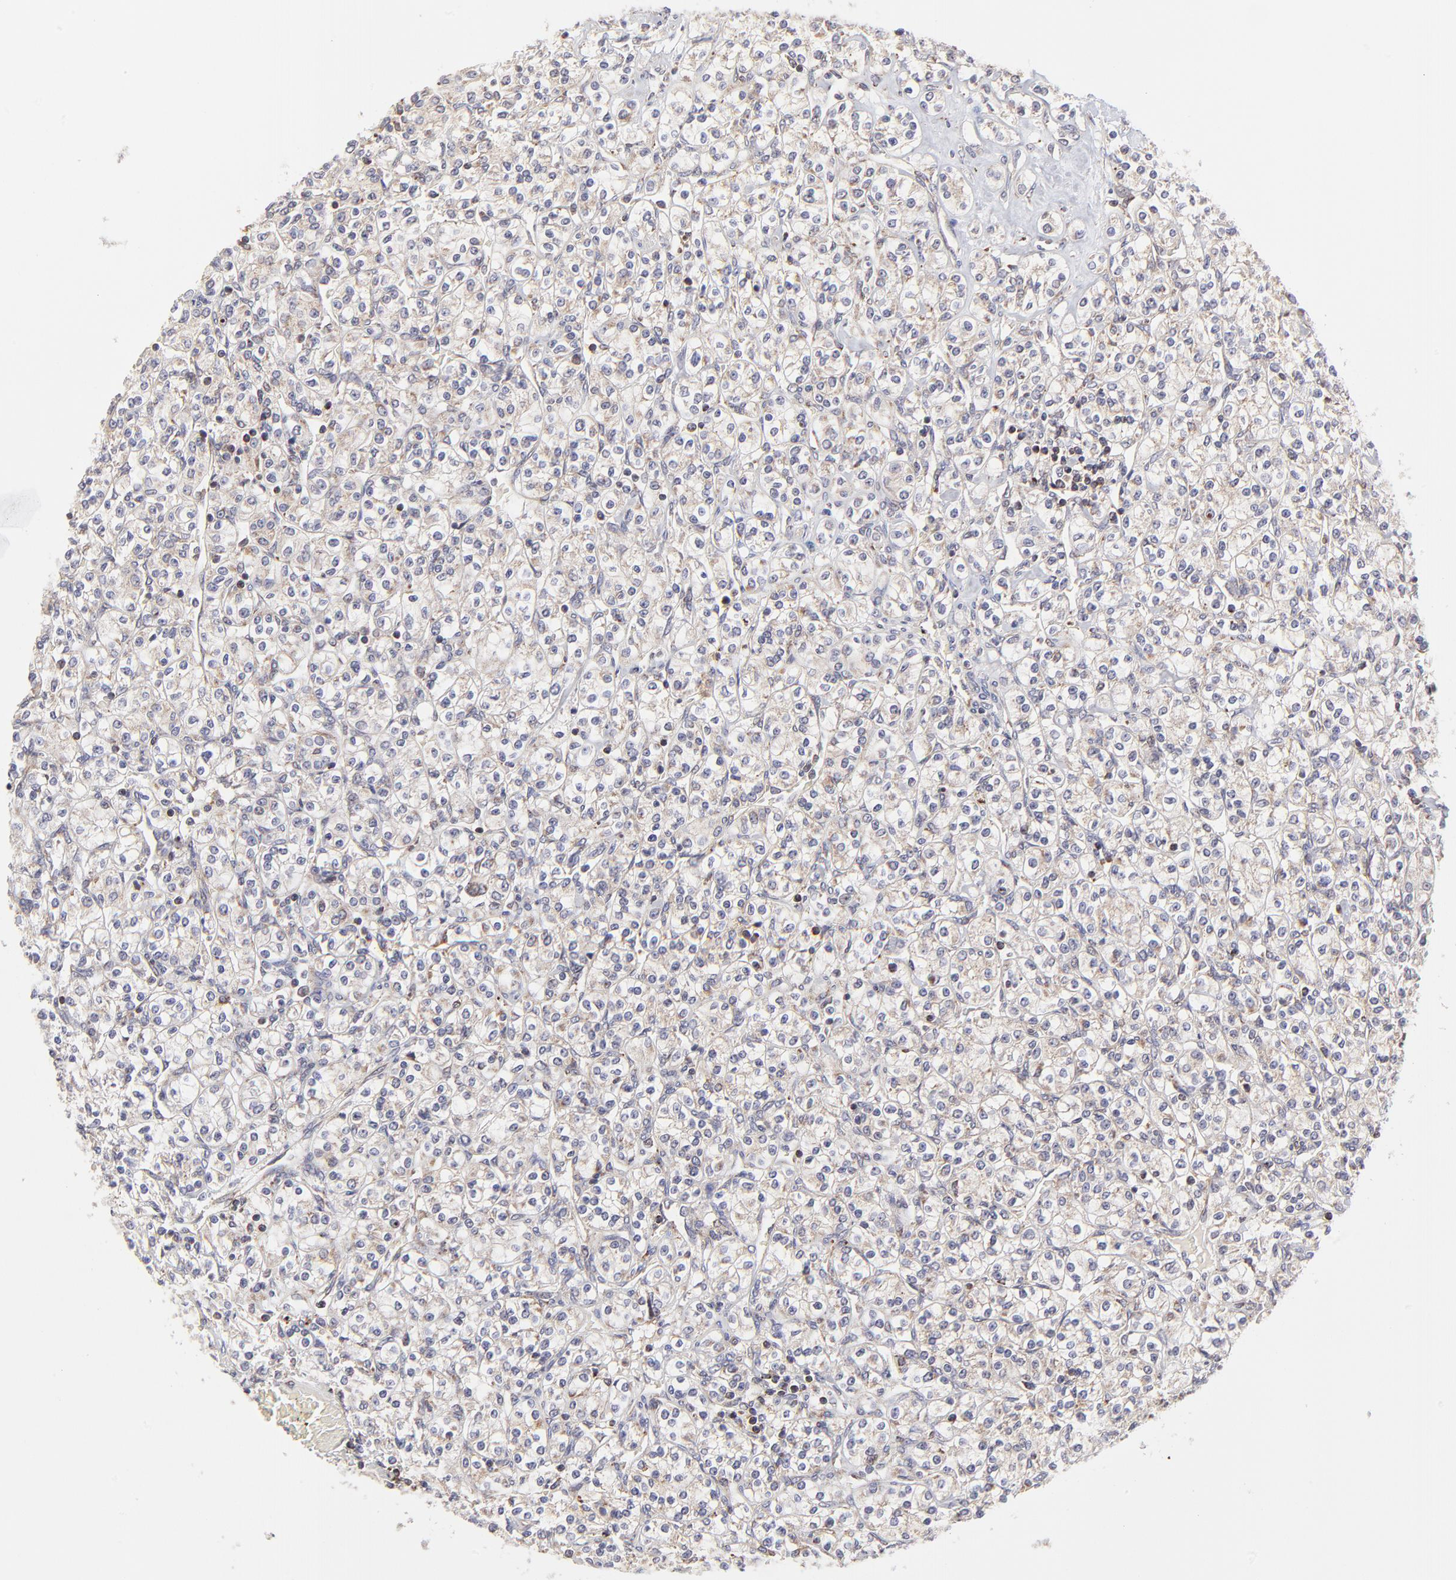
{"staining": {"intensity": "negative", "quantity": "none", "location": "none"}, "tissue": "renal cancer", "cell_type": "Tumor cells", "image_type": "cancer", "snomed": [{"axis": "morphology", "description": "Adenocarcinoma, NOS"}, {"axis": "topography", "description": "Kidney"}], "caption": "A high-resolution histopathology image shows immunohistochemistry staining of renal adenocarcinoma, which reveals no significant expression in tumor cells.", "gene": "MAP2K7", "patient": {"sex": "male", "age": 77}}